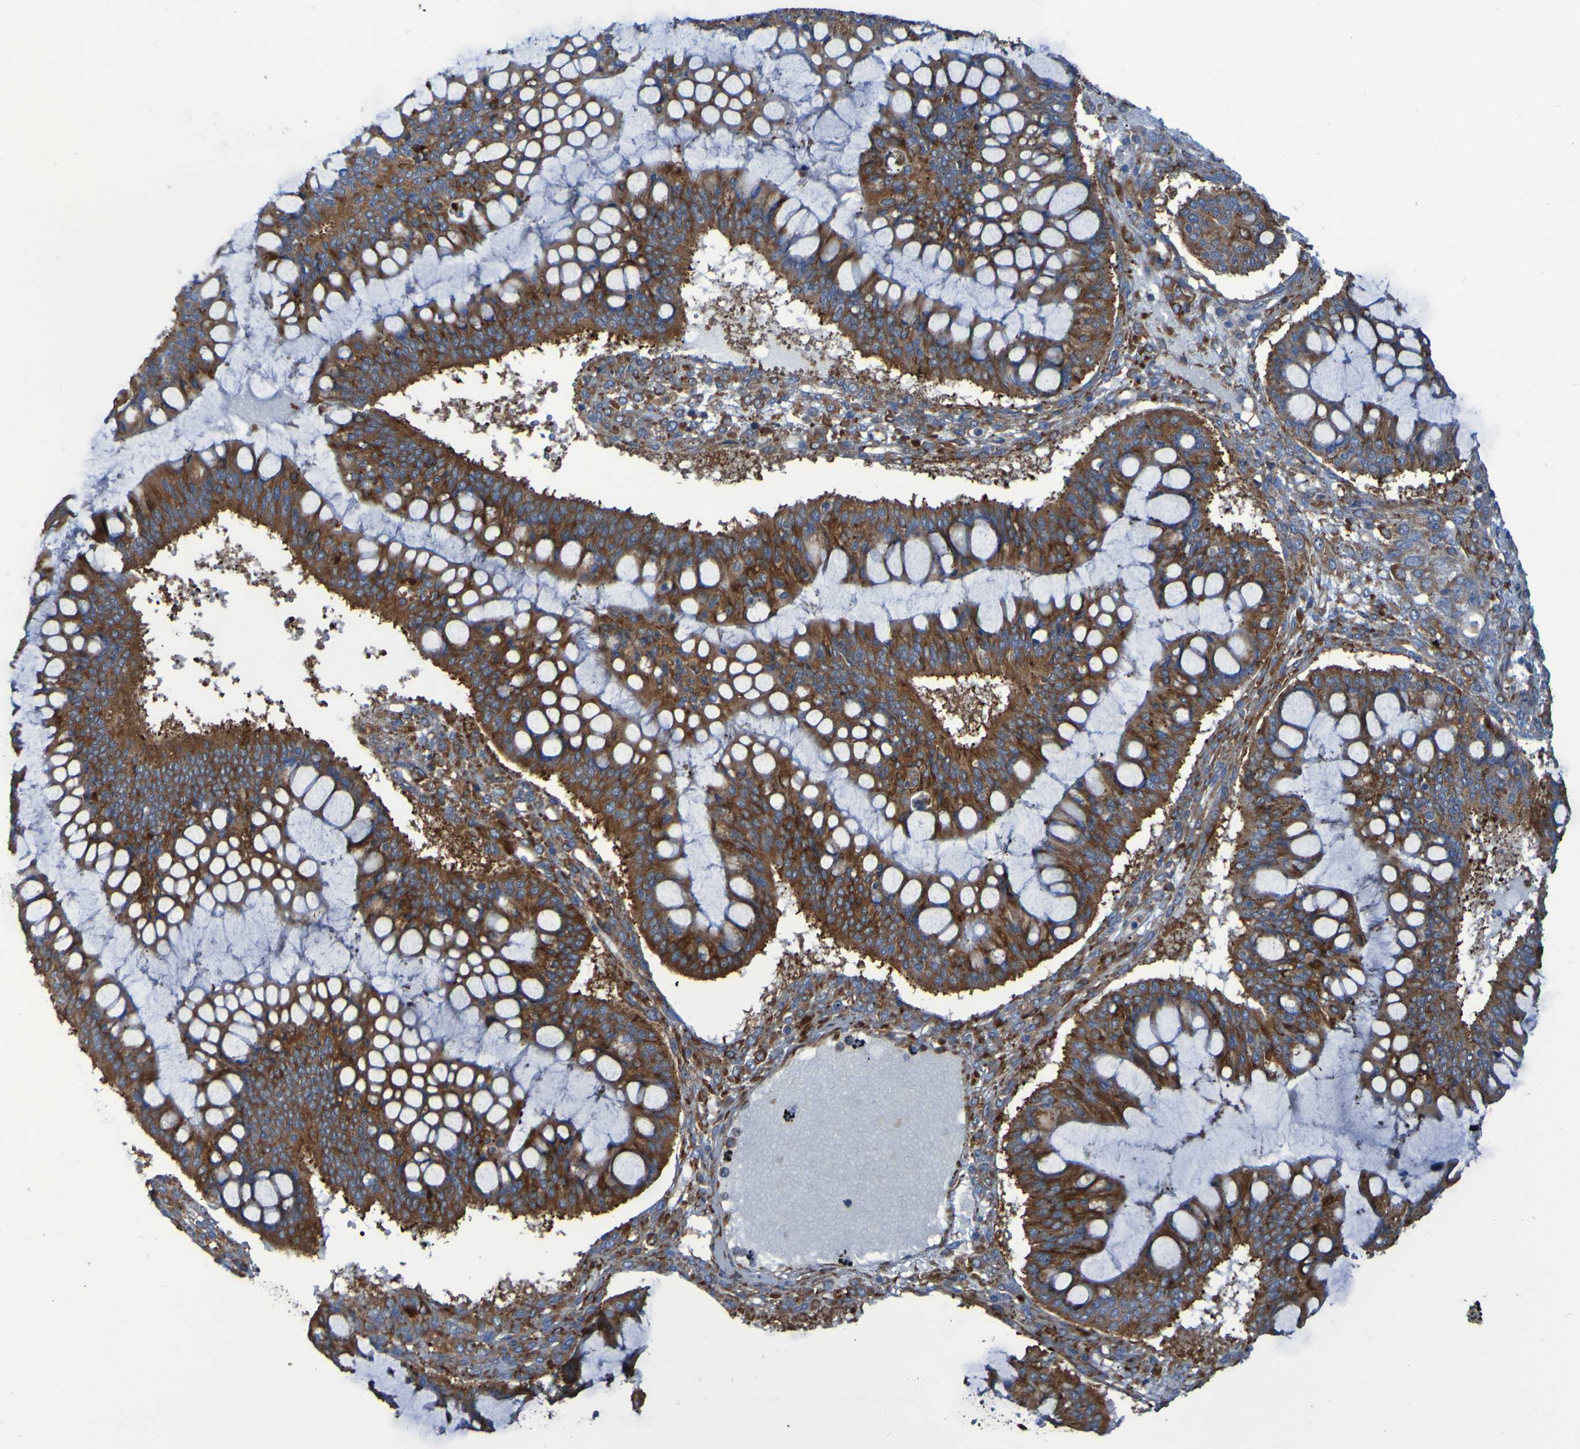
{"staining": {"intensity": "strong", "quantity": ">75%", "location": "cytoplasmic/membranous"}, "tissue": "ovarian cancer", "cell_type": "Tumor cells", "image_type": "cancer", "snomed": [{"axis": "morphology", "description": "Cystadenocarcinoma, mucinous, NOS"}, {"axis": "topography", "description": "Ovary"}], "caption": "Protein expression by immunohistochemistry displays strong cytoplasmic/membranous positivity in approximately >75% of tumor cells in ovarian cancer.", "gene": "RPL10", "patient": {"sex": "female", "age": 73}}